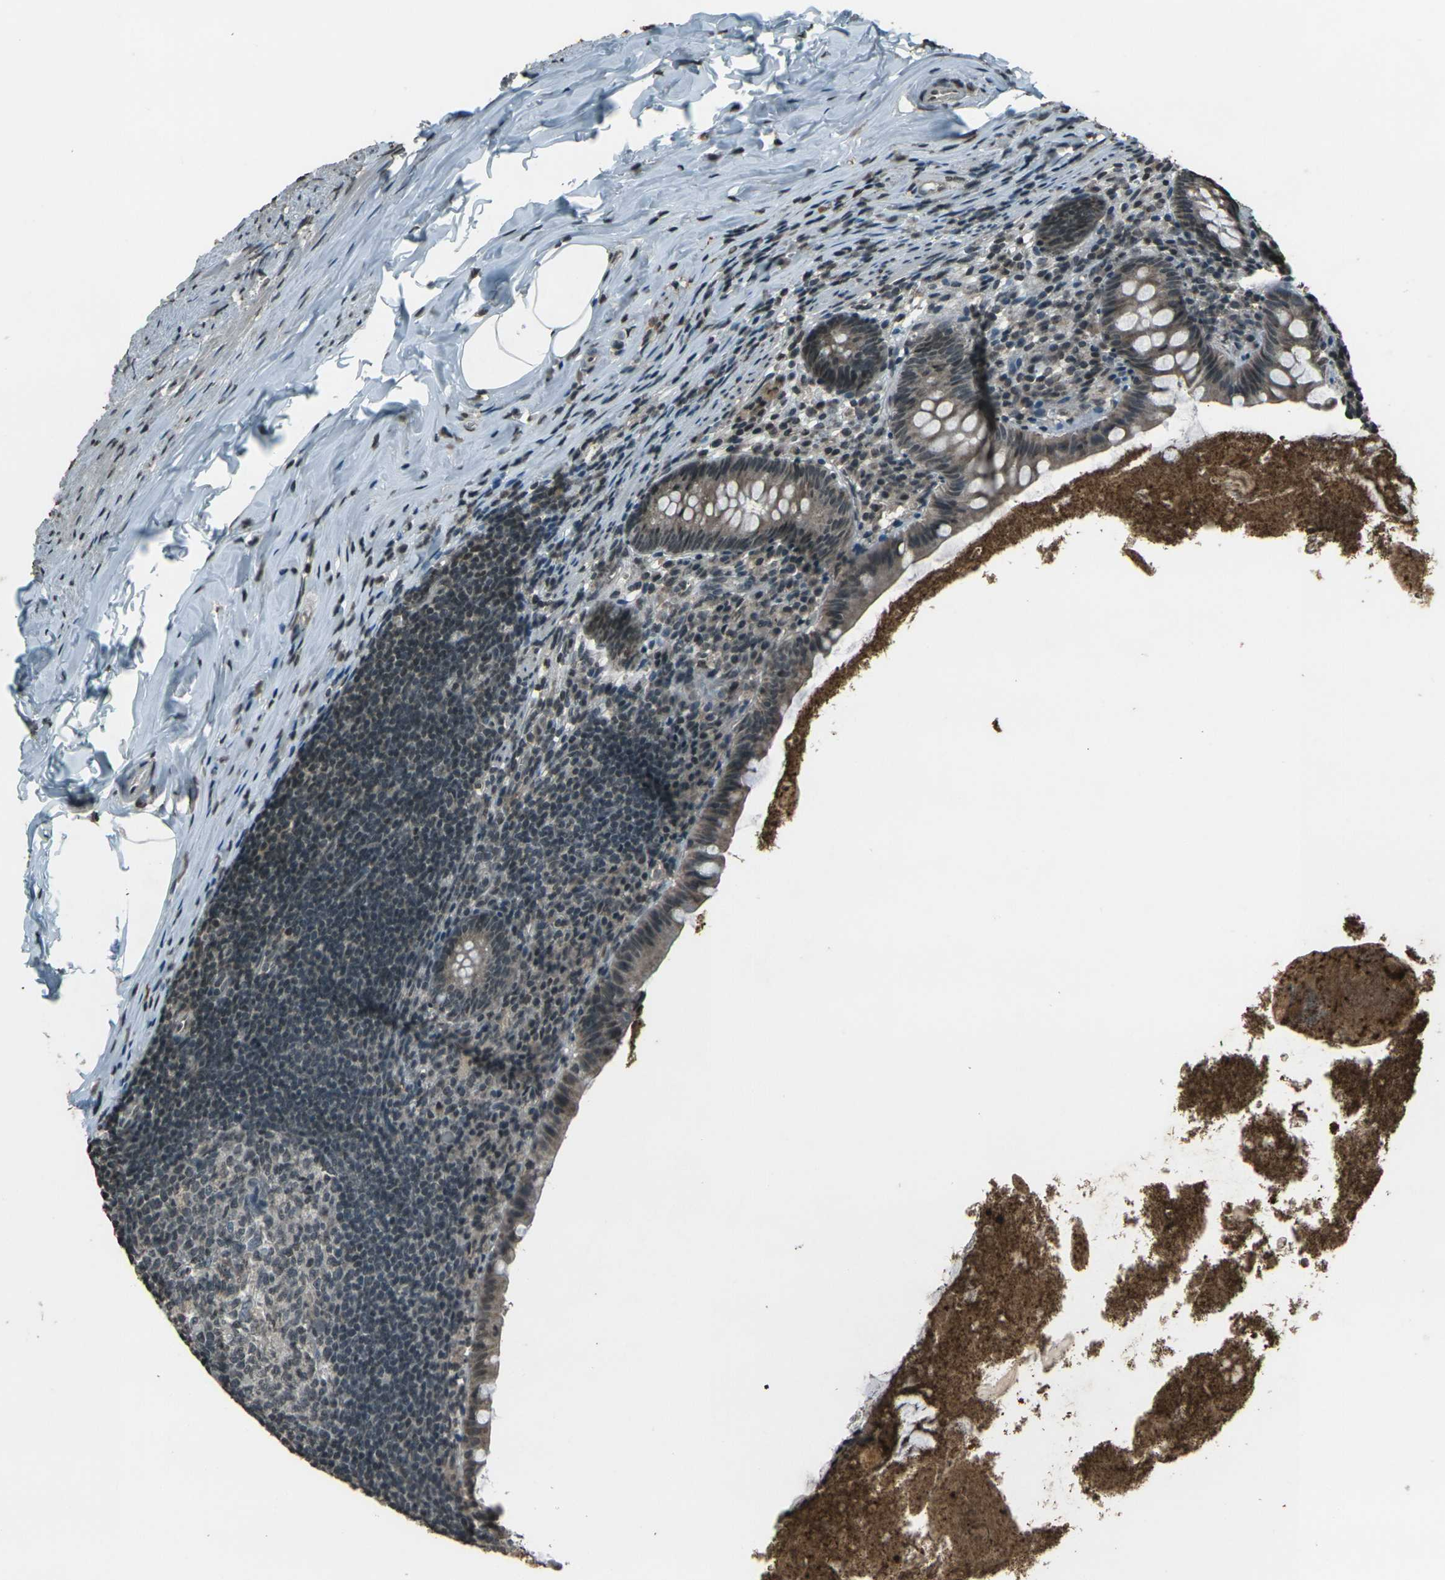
{"staining": {"intensity": "weak", "quantity": "25%-75%", "location": "cytoplasmic/membranous"}, "tissue": "appendix", "cell_type": "Glandular cells", "image_type": "normal", "snomed": [{"axis": "morphology", "description": "Normal tissue, NOS"}, {"axis": "topography", "description": "Appendix"}], "caption": "Glandular cells display low levels of weak cytoplasmic/membranous expression in about 25%-75% of cells in benign appendix.", "gene": "PRPF8", "patient": {"sex": "male", "age": 52}}